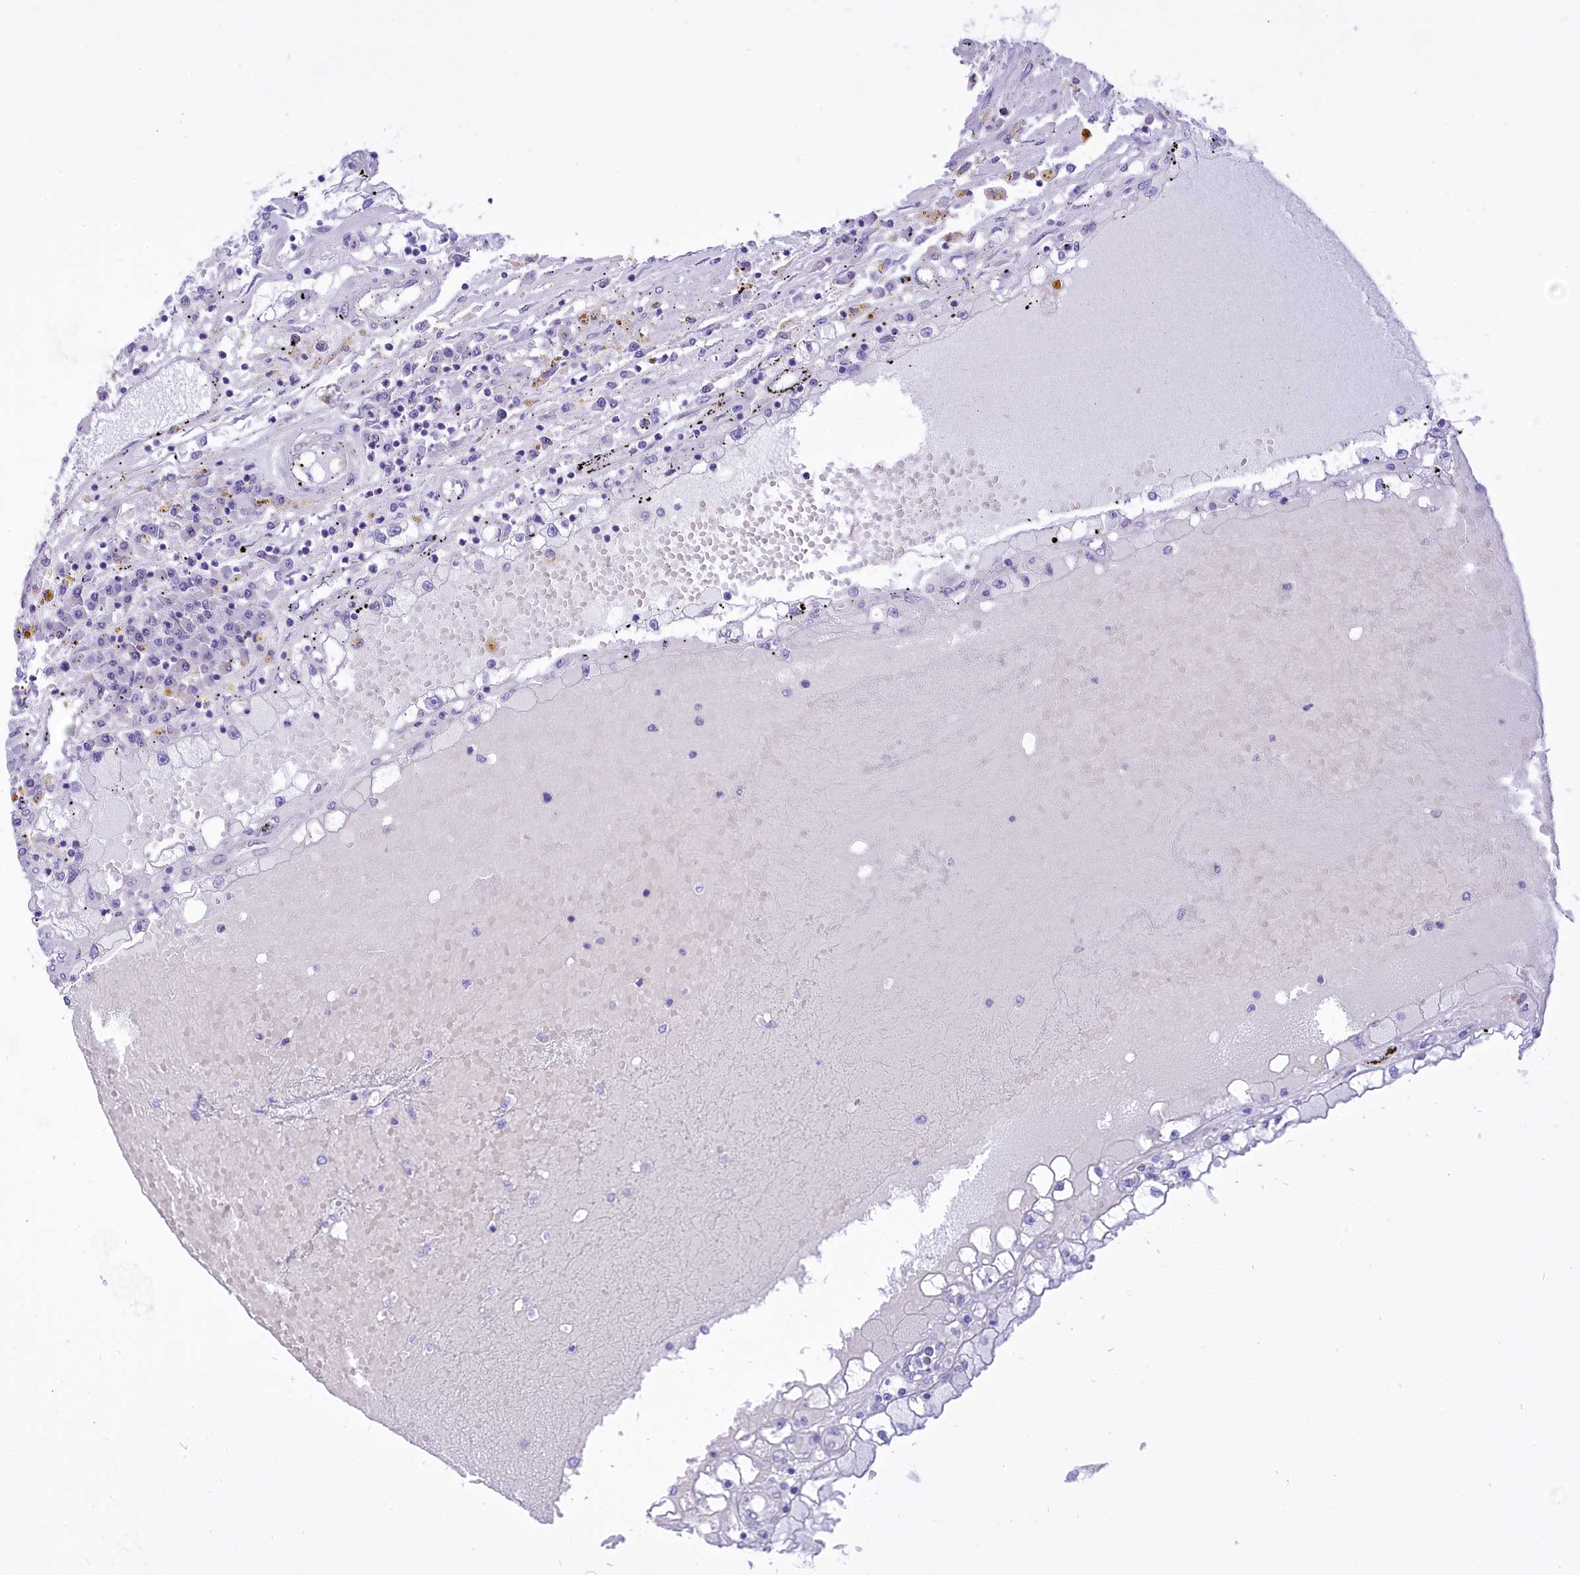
{"staining": {"intensity": "negative", "quantity": "none", "location": "none"}, "tissue": "renal cancer", "cell_type": "Tumor cells", "image_type": "cancer", "snomed": [{"axis": "morphology", "description": "Adenocarcinoma, NOS"}, {"axis": "topography", "description": "Kidney"}], "caption": "This image is of renal cancer stained with immunohistochemistry to label a protein in brown with the nuclei are counter-stained blue. There is no staining in tumor cells. (Stains: DAB (3,3'-diaminobenzidine) immunohistochemistry (IHC) with hematoxylin counter stain, Microscopy: brightfield microscopy at high magnification).", "gene": "DCAF16", "patient": {"sex": "male", "age": 56}}